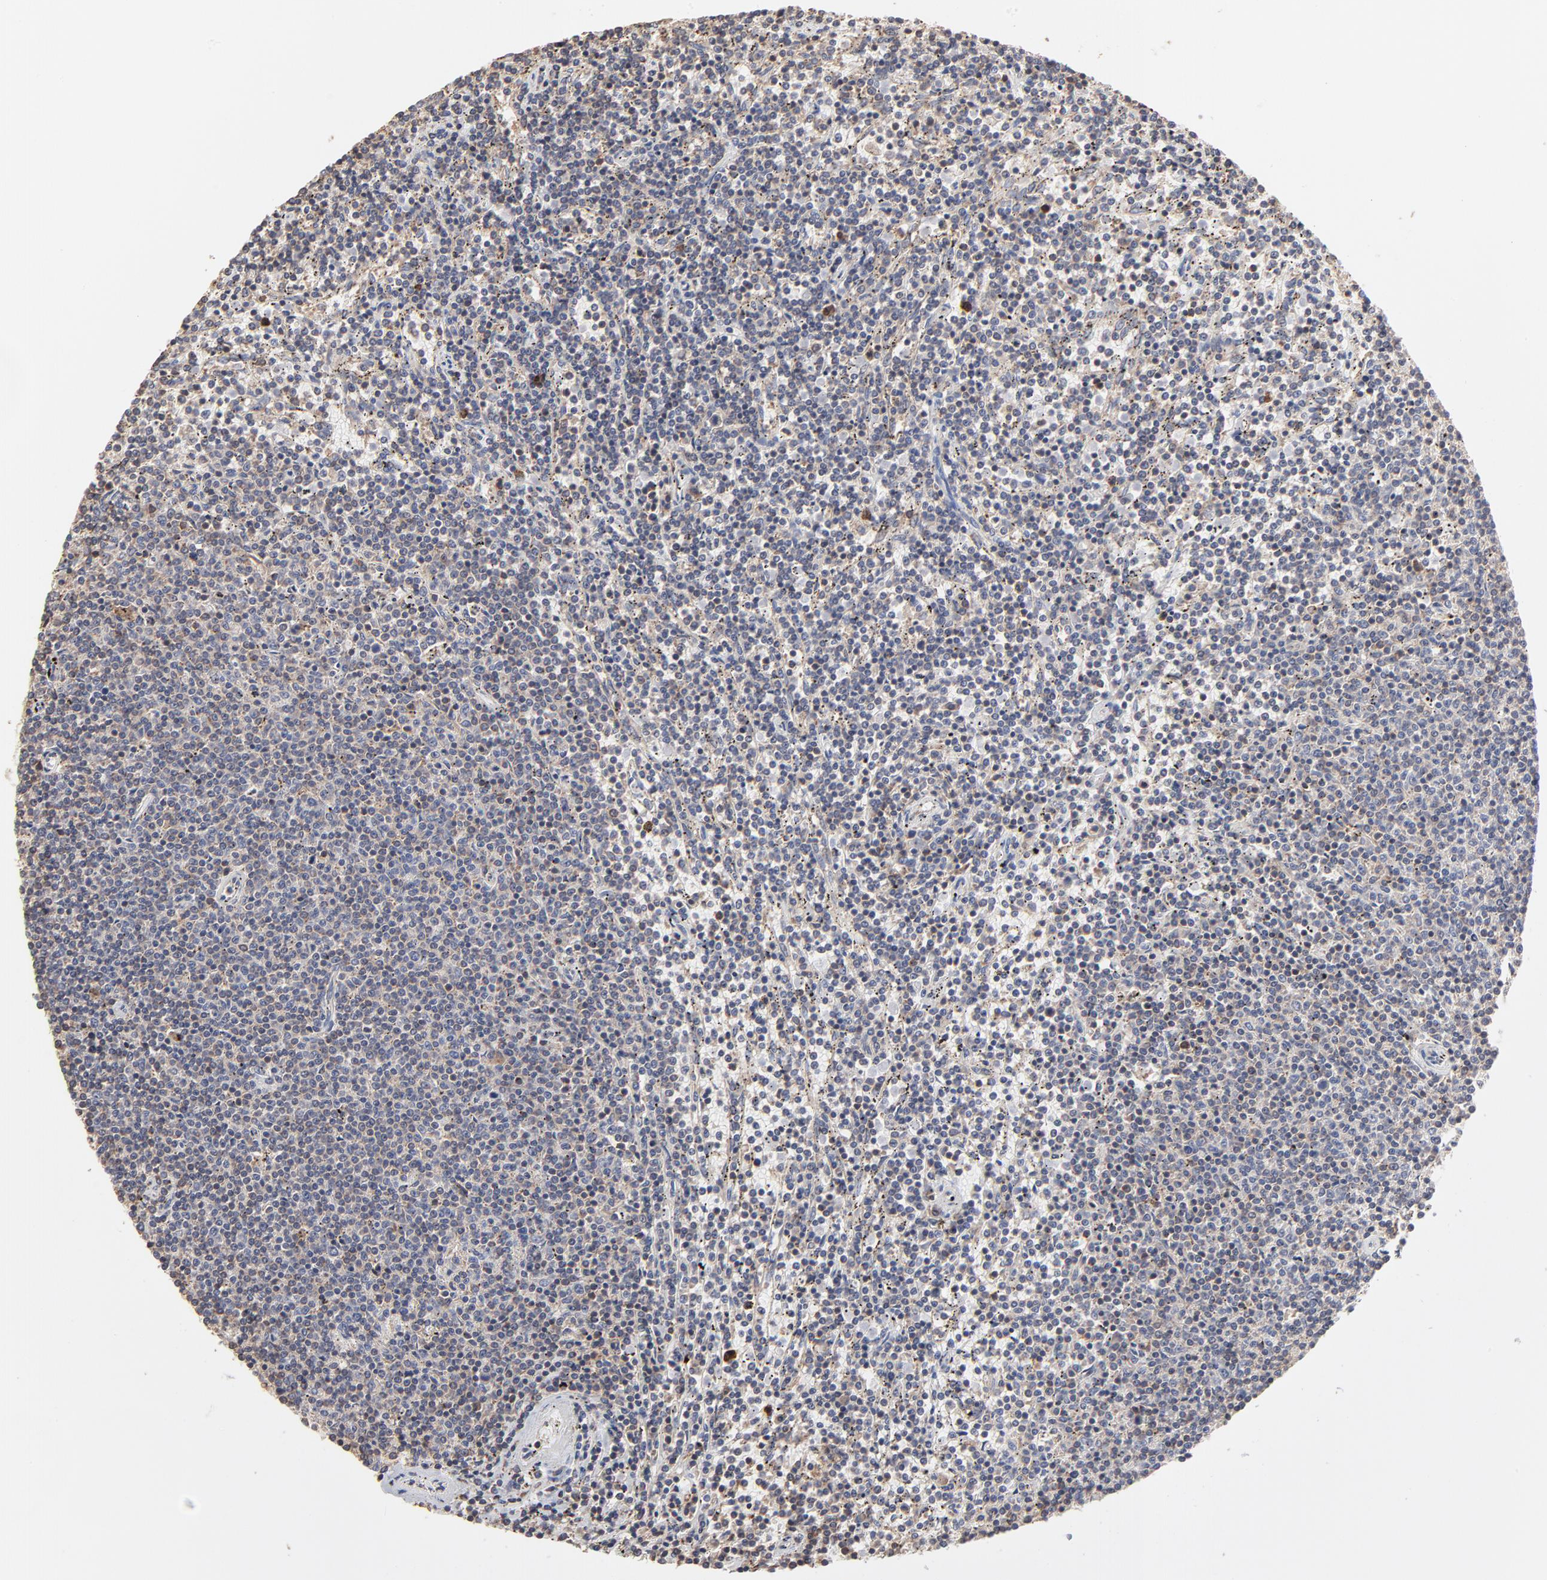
{"staining": {"intensity": "weak", "quantity": "25%-75%", "location": "cytoplasmic/membranous"}, "tissue": "lymphoma", "cell_type": "Tumor cells", "image_type": "cancer", "snomed": [{"axis": "morphology", "description": "Malignant lymphoma, non-Hodgkin's type, Low grade"}, {"axis": "topography", "description": "Spleen"}], "caption": "Malignant lymphoma, non-Hodgkin's type (low-grade) stained with a protein marker displays weak staining in tumor cells.", "gene": "RNF213", "patient": {"sex": "female", "age": 50}}